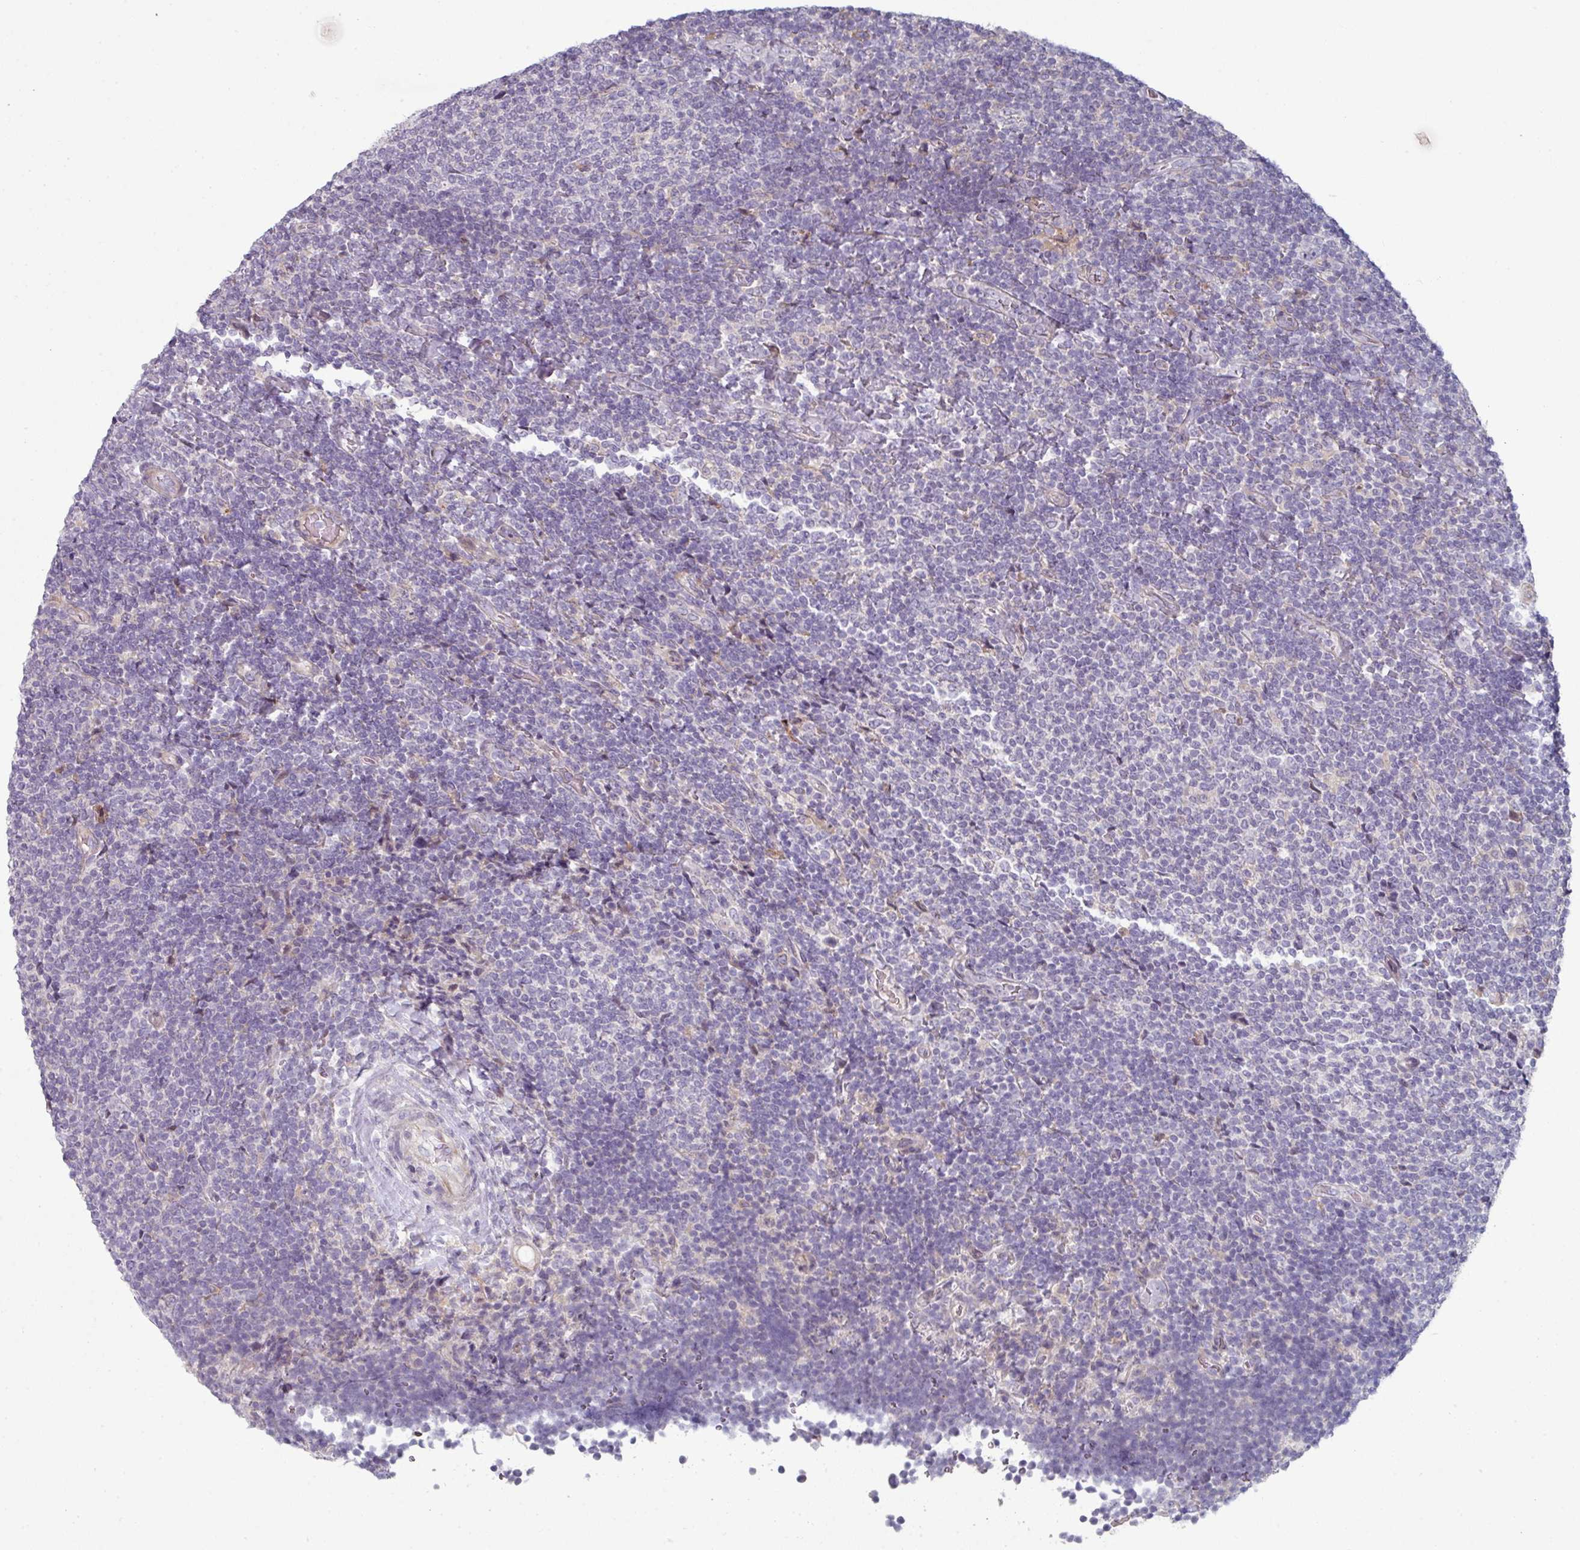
{"staining": {"intensity": "negative", "quantity": "none", "location": "none"}, "tissue": "lymphoma", "cell_type": "Tumor cells", "image_type": "cancer", "snomed": [{"axis": "morphology", "description": "Malignant lymphoma, non-Hodgkin's type, Low grade"}, {"axis": "topography", "description": "Lymph node"}], "caption": "Human lymphoma stained for a protein using IHC shows no positivity in tumor cells.", "gene": "WSB2", "patient": {"sex": "male", "age": 52}}